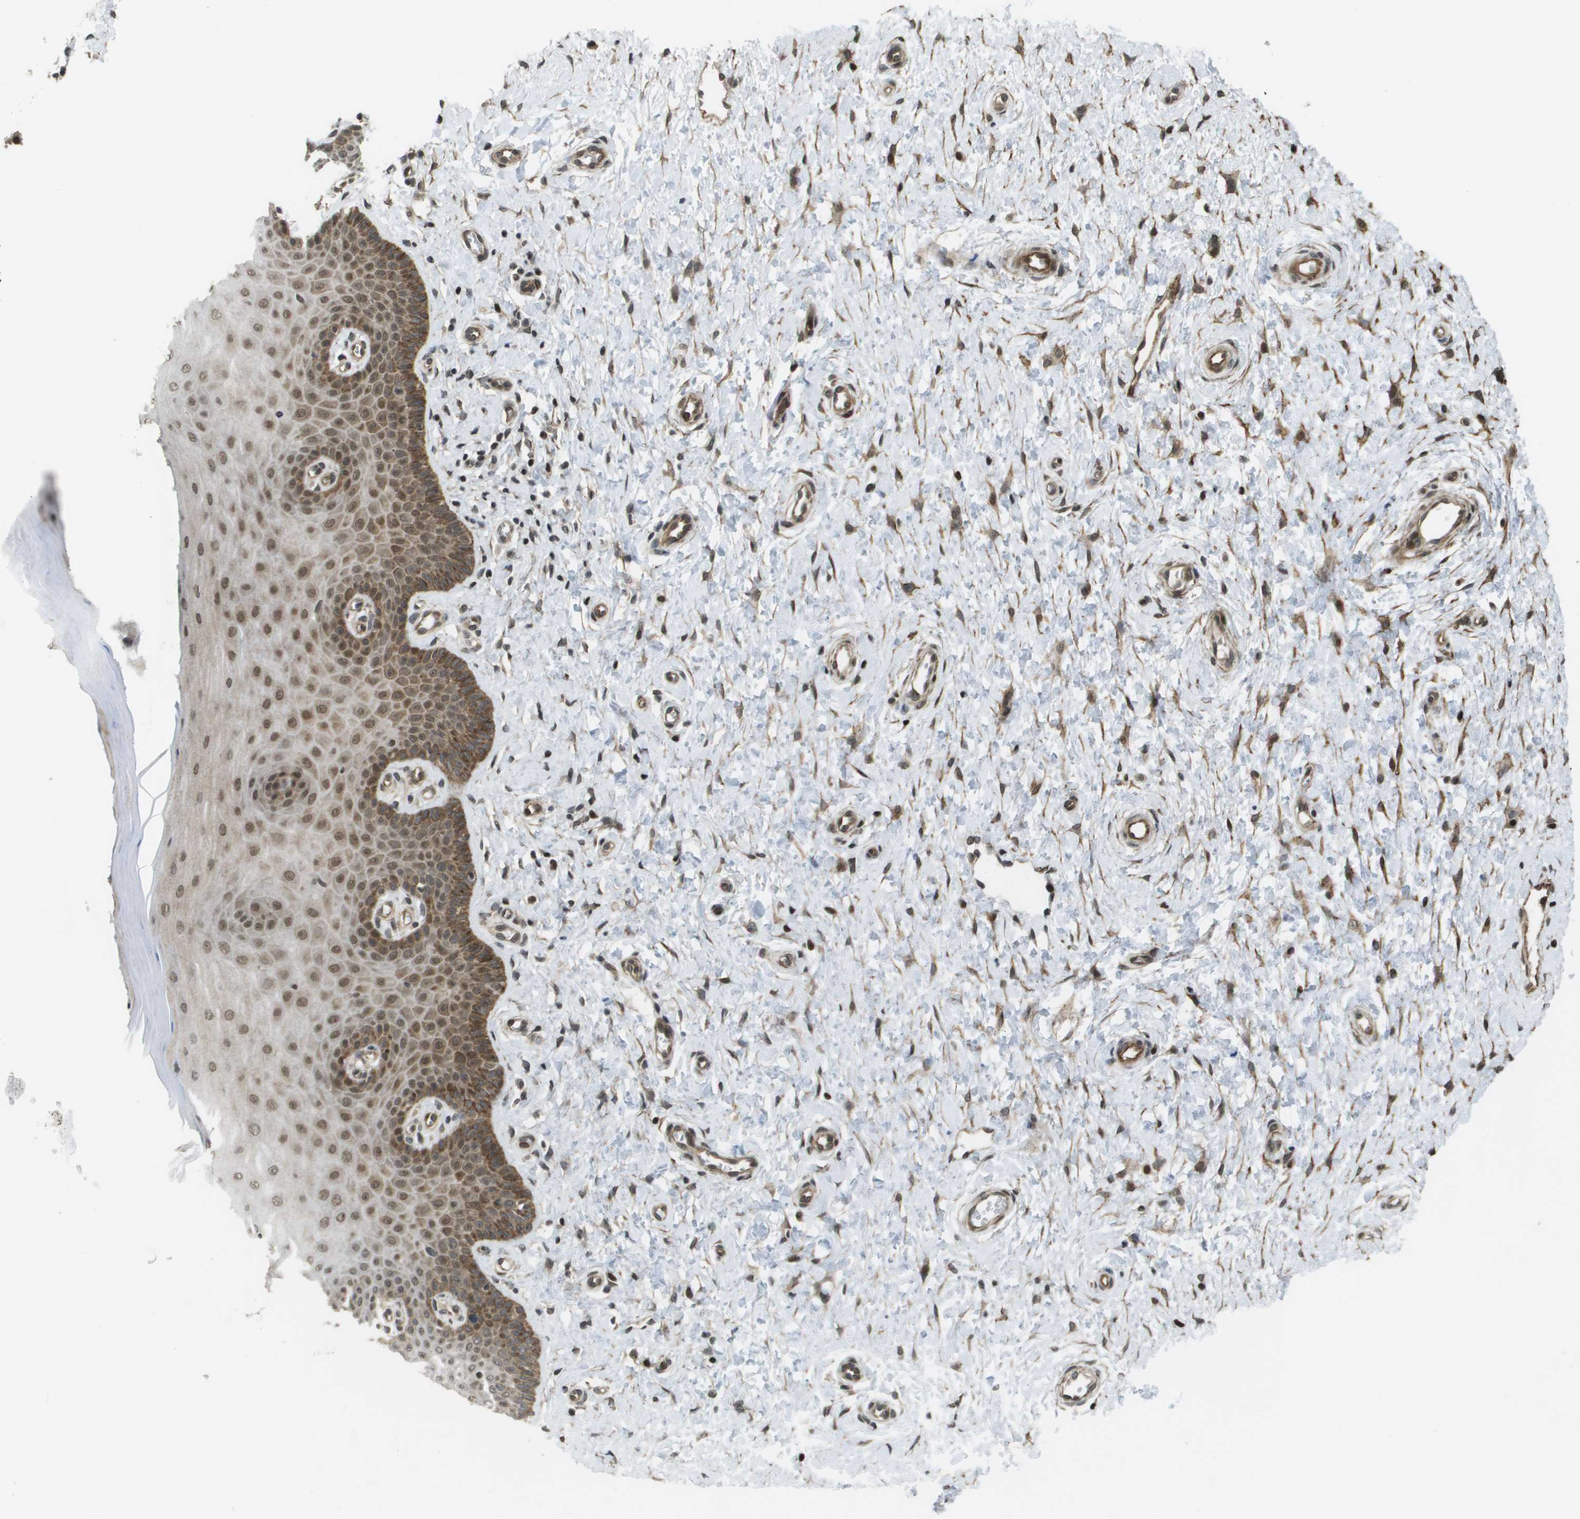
{"staining": {"intensity": "strong", "quantity": ">75%", "location": "nuclear"}, "tissue": "cervix", "cell_type": "Glandular cells", "image_type": "normal", "snomed": [{"axis": "morphology", "description": "Normal tissue, NOS"}, {"axis": "topography", "description": "Cervix"}], "caption": "Cervix stained with immunohistochemistry (IHC) shows strong nuclear positivity in about >75% of glandular cells.", "gene": "KAT5", "patient": {"sex": "female", "age": 55}}